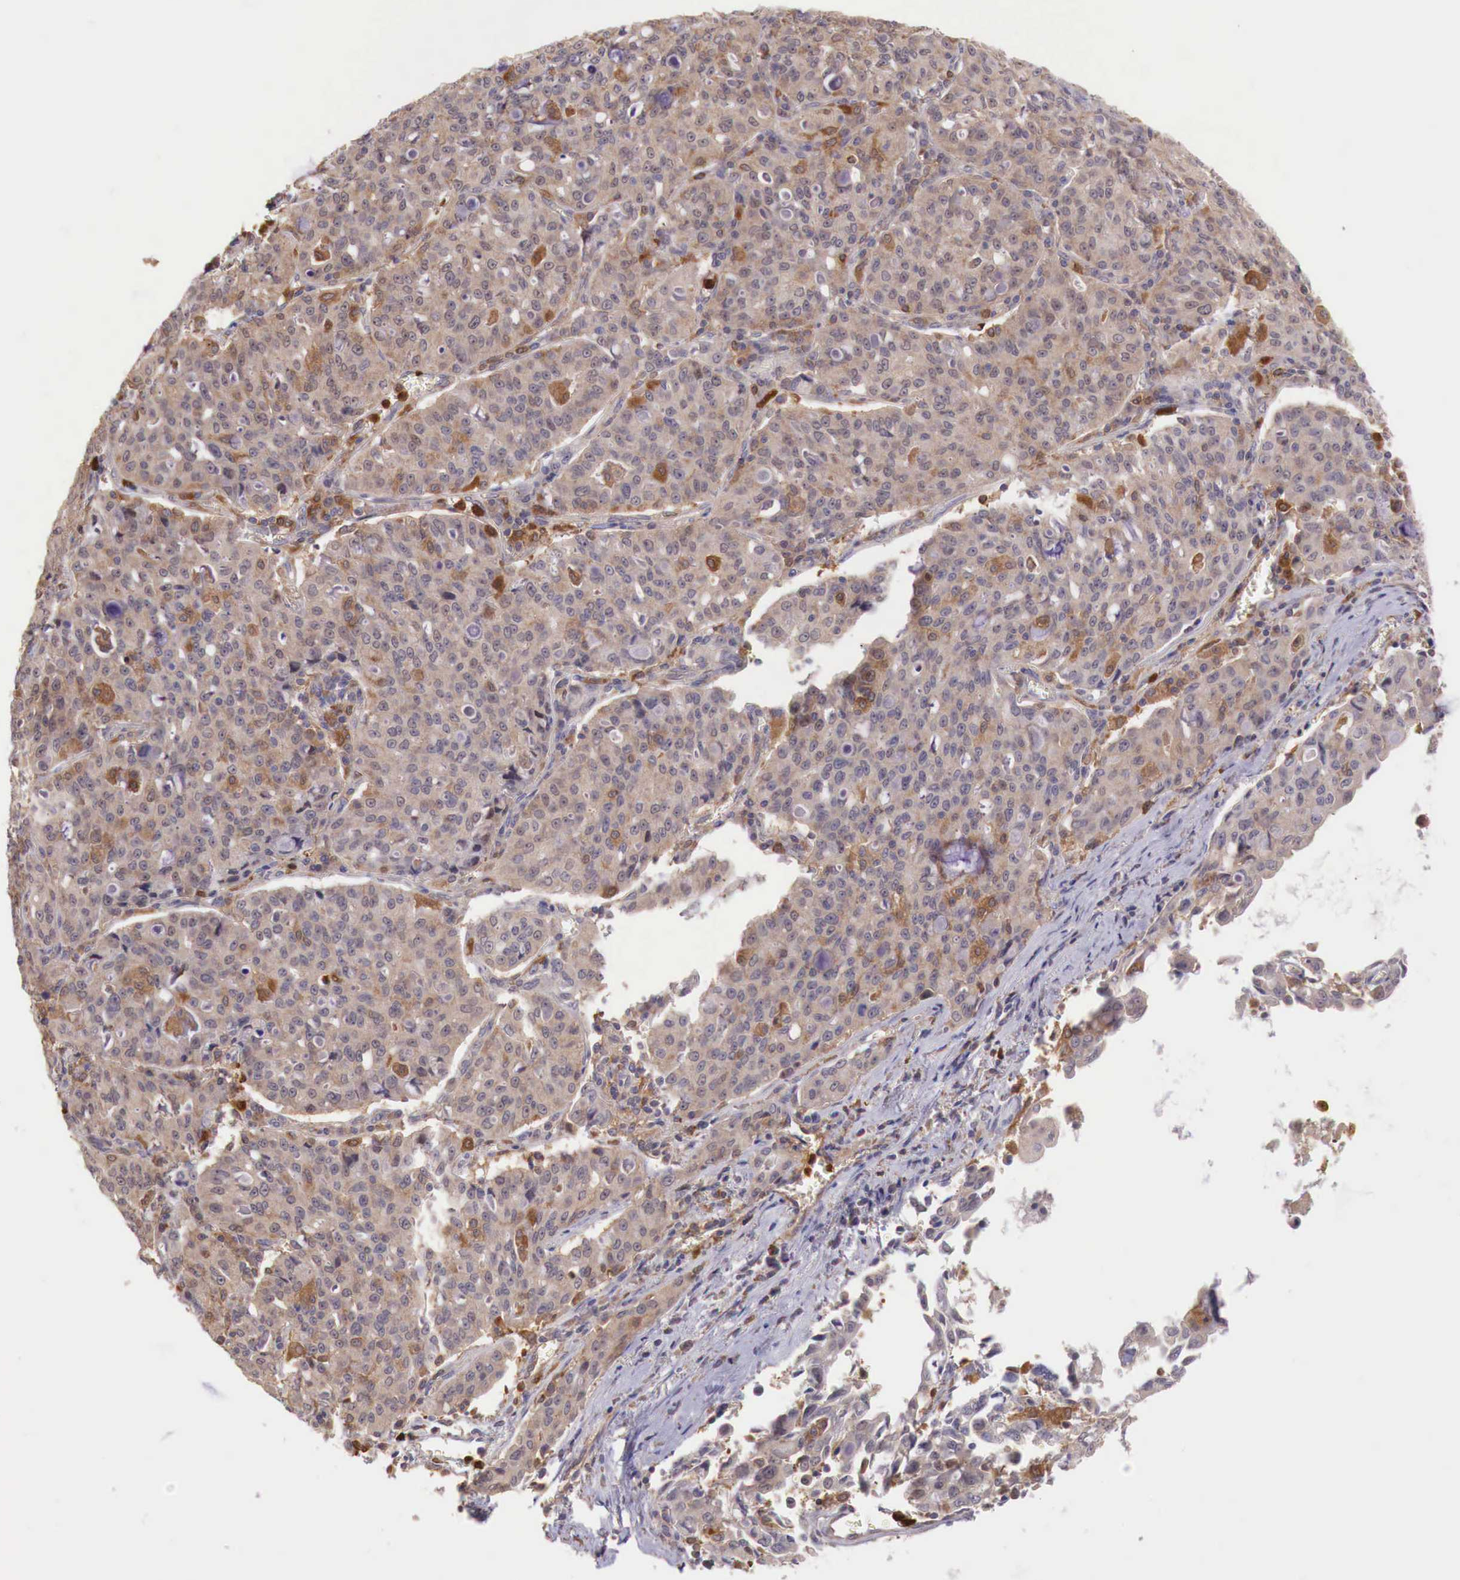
{"staining": {"intensity": "weak", "quantity": ">75%", "location": "cytoplasmic/membranous"}, "tissue": "lung cancer", "cell_type": "Tumor cells", "image_type": "cancer", "snomed": [{"axis": "morphology", "description": "Adenocarcinoma, NOS"}, {"axis": "topography", "description": "Lung"}], "caption": "Adenocarcinoma (lung) was stained to show a protein in brown. There is low levels of weak cytoplasmic/membranous expression in approximately >75% of tumor cells.", "gene": "GAB2", "patient": {"sex": "female", "age": 44}}